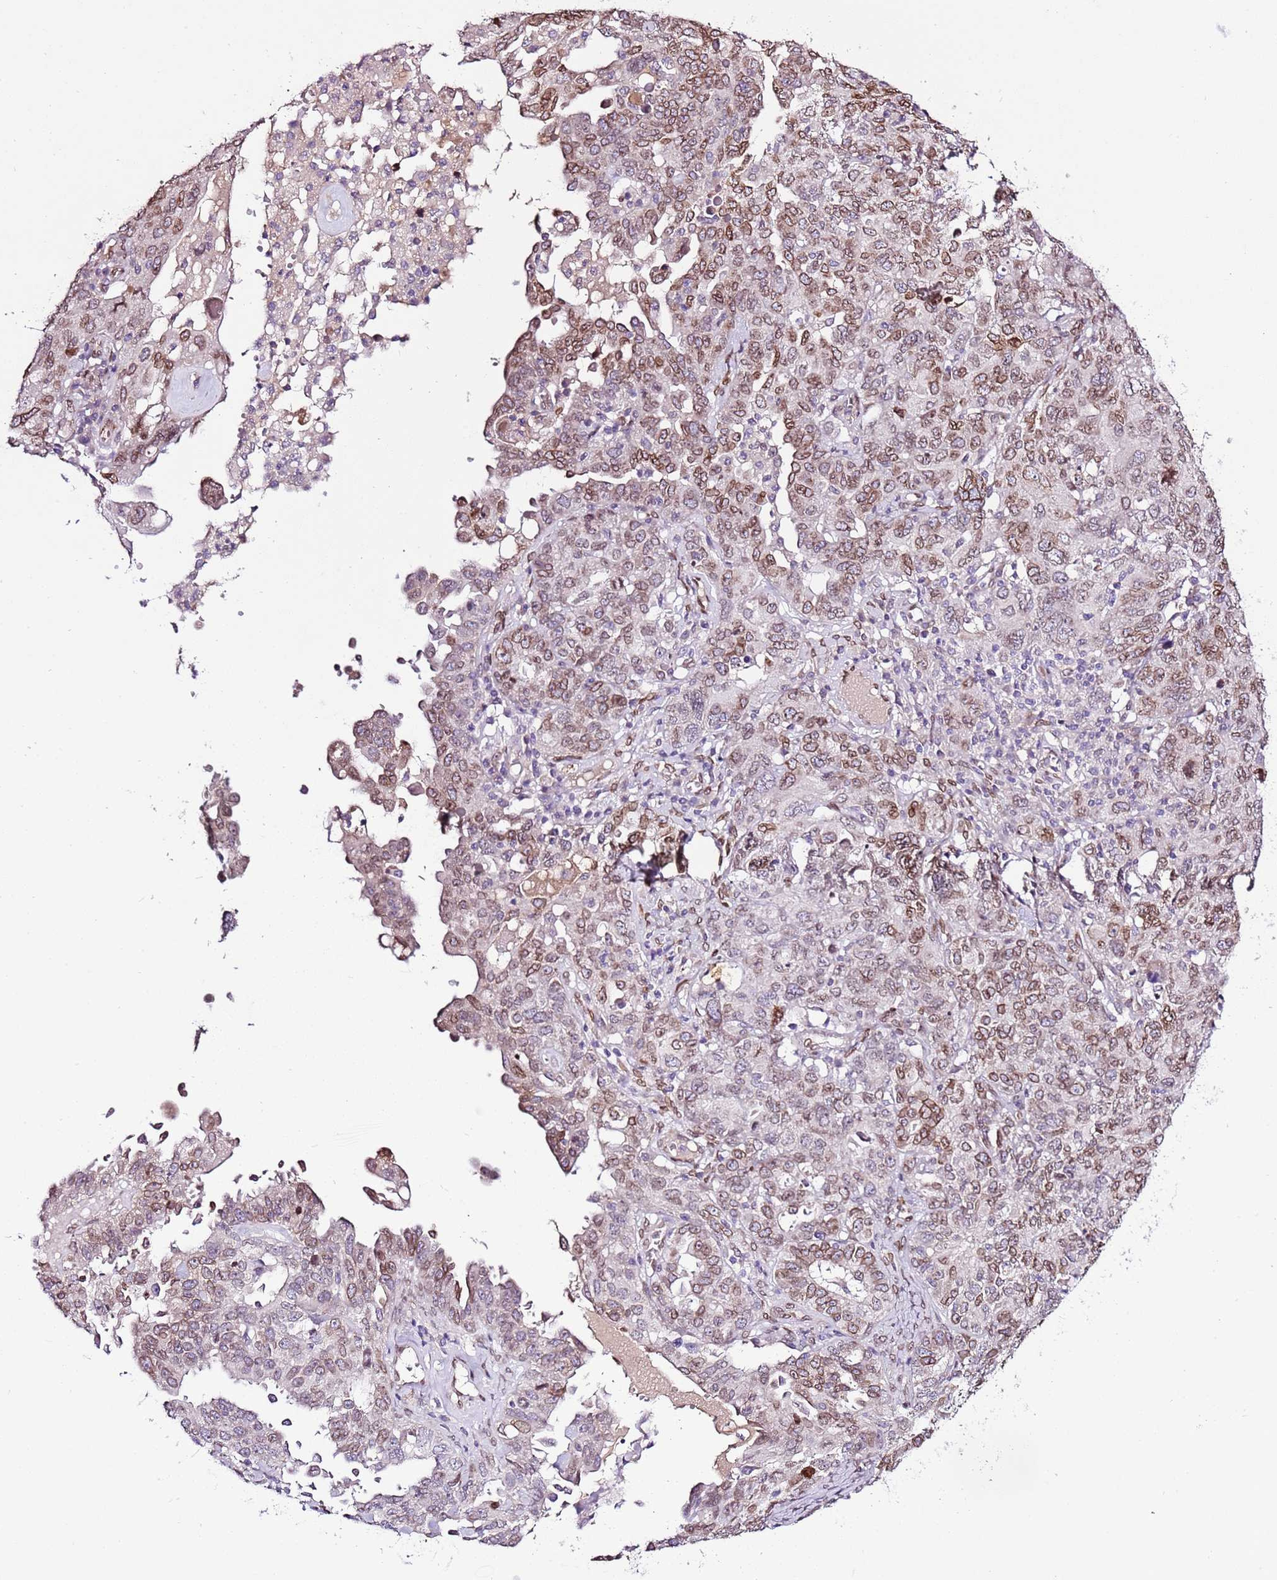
{"staining": {"intensity": "moderate", "quantity": ">75%", "location": "cytoplasmic/membranous,nuclear"}, "tissue": "ovarian cancer", "cell_type": "Tumor cells", "image_type": "cancer", "snomed": [{"axis": "morphology", "description": "Carcinoma, endometroid"}, {"axis": "topography", "description": "Ovary"}], "caption": "The immunohistochemical stain highlights moderate cytoplasmic/membranous and nuclear positivity in tumor cells of ovarian endometroid carcinoma tissue.", "gene": "TMEM47", "patient": {"sex": "female", "age": 62}}